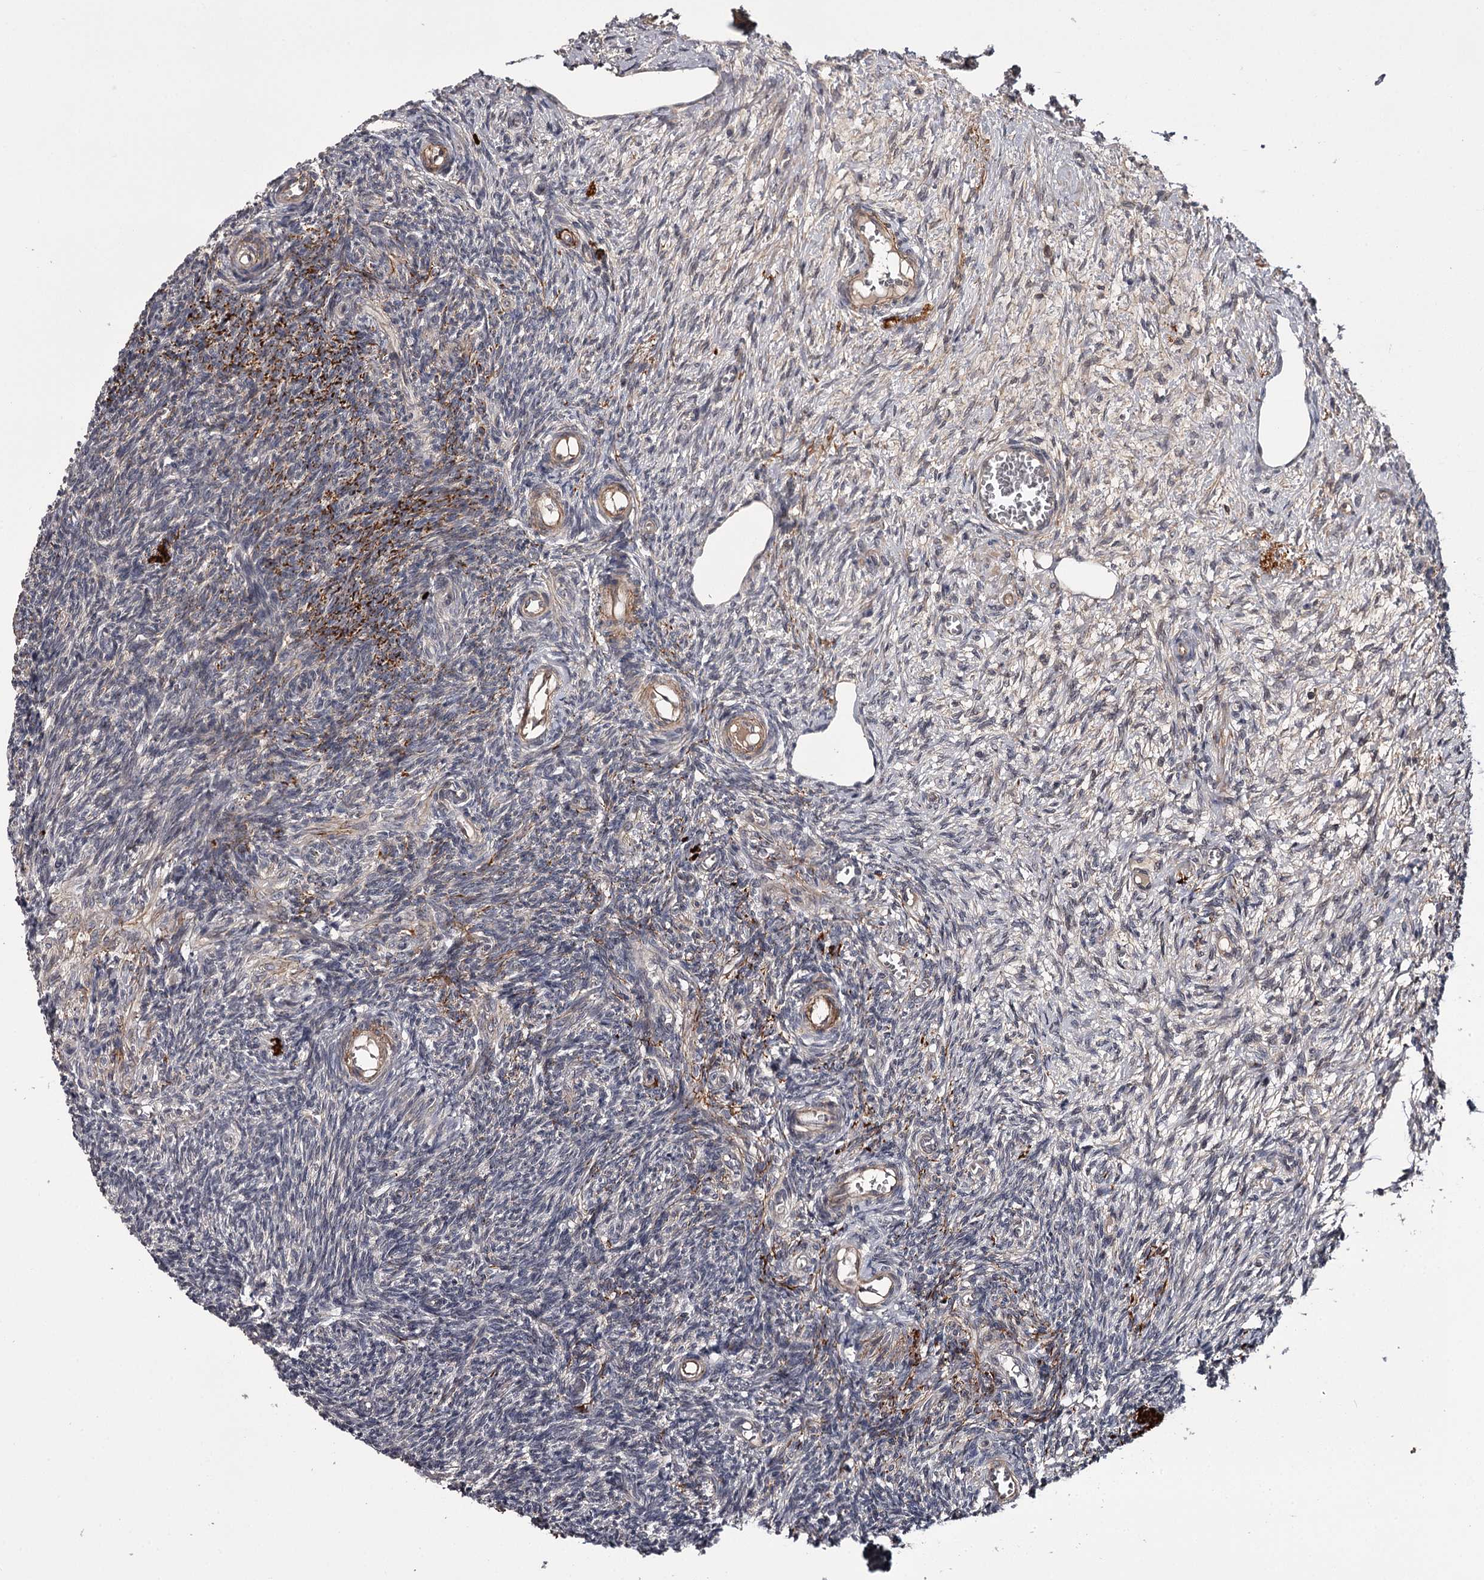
{"staining": {"intensity": "negative", "quantity": "none", "location": "none"}, "tissue": "ovary", "cell_type": "Ovarian stroma cells", "image_type": "normal", "snomed": [{"axis": "morphology", "description": "Normal tissue, NOS"}, {"axis": "topography", "description": "Ovary"}], "caption": "High power microscopy image of an immunohistochemistry photomicrograph of normal ovary, revealing no significant staining in ovarian stroma cells.", "gene": "CWF19L2", "patient": {"sex": "female", "age": 27}}